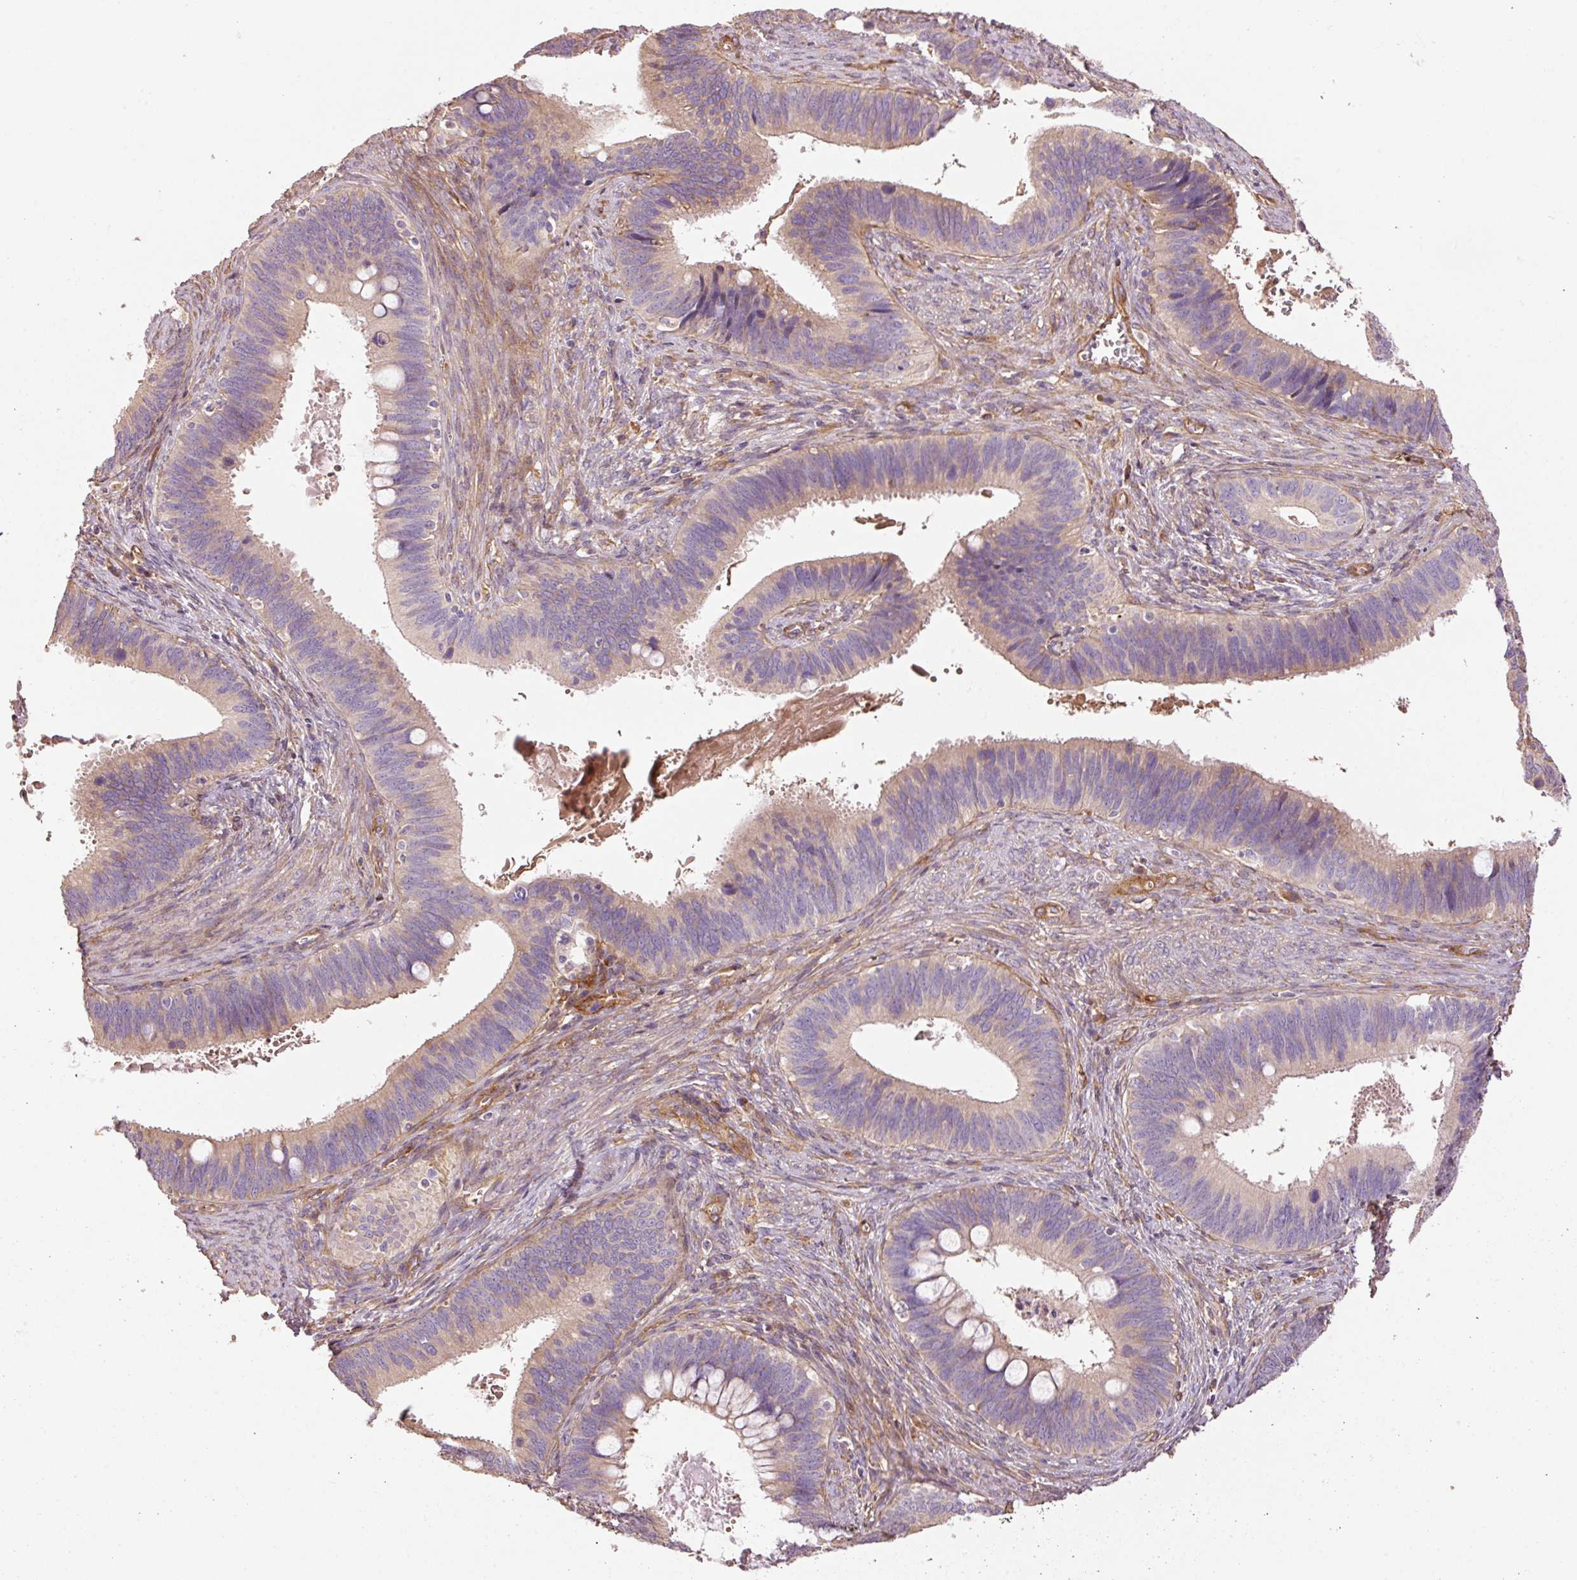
{"staining": {"intensity": "weak", "quantity": "25%-75%", "location": "cytoplasmic/membranous"}, "tissue": "cervical cancer", "cell_type": "Tumor cells", "image_type": "cancer", "snomed": [{"axis": "morphology", "description": "Adenocarcinoma, NOS"}, {"axis": "topography", "description": "Cervix"}], "caption": "Cervical adenocarcinoma tissue demonstrates weak cytoplasmic/membranous positivity in about 25%-75% of tumor cells (DAB IHC with brightfield microscopy, high magnification).", "gene": "NID2", "patient": {"sex": "female", "age": 42}}